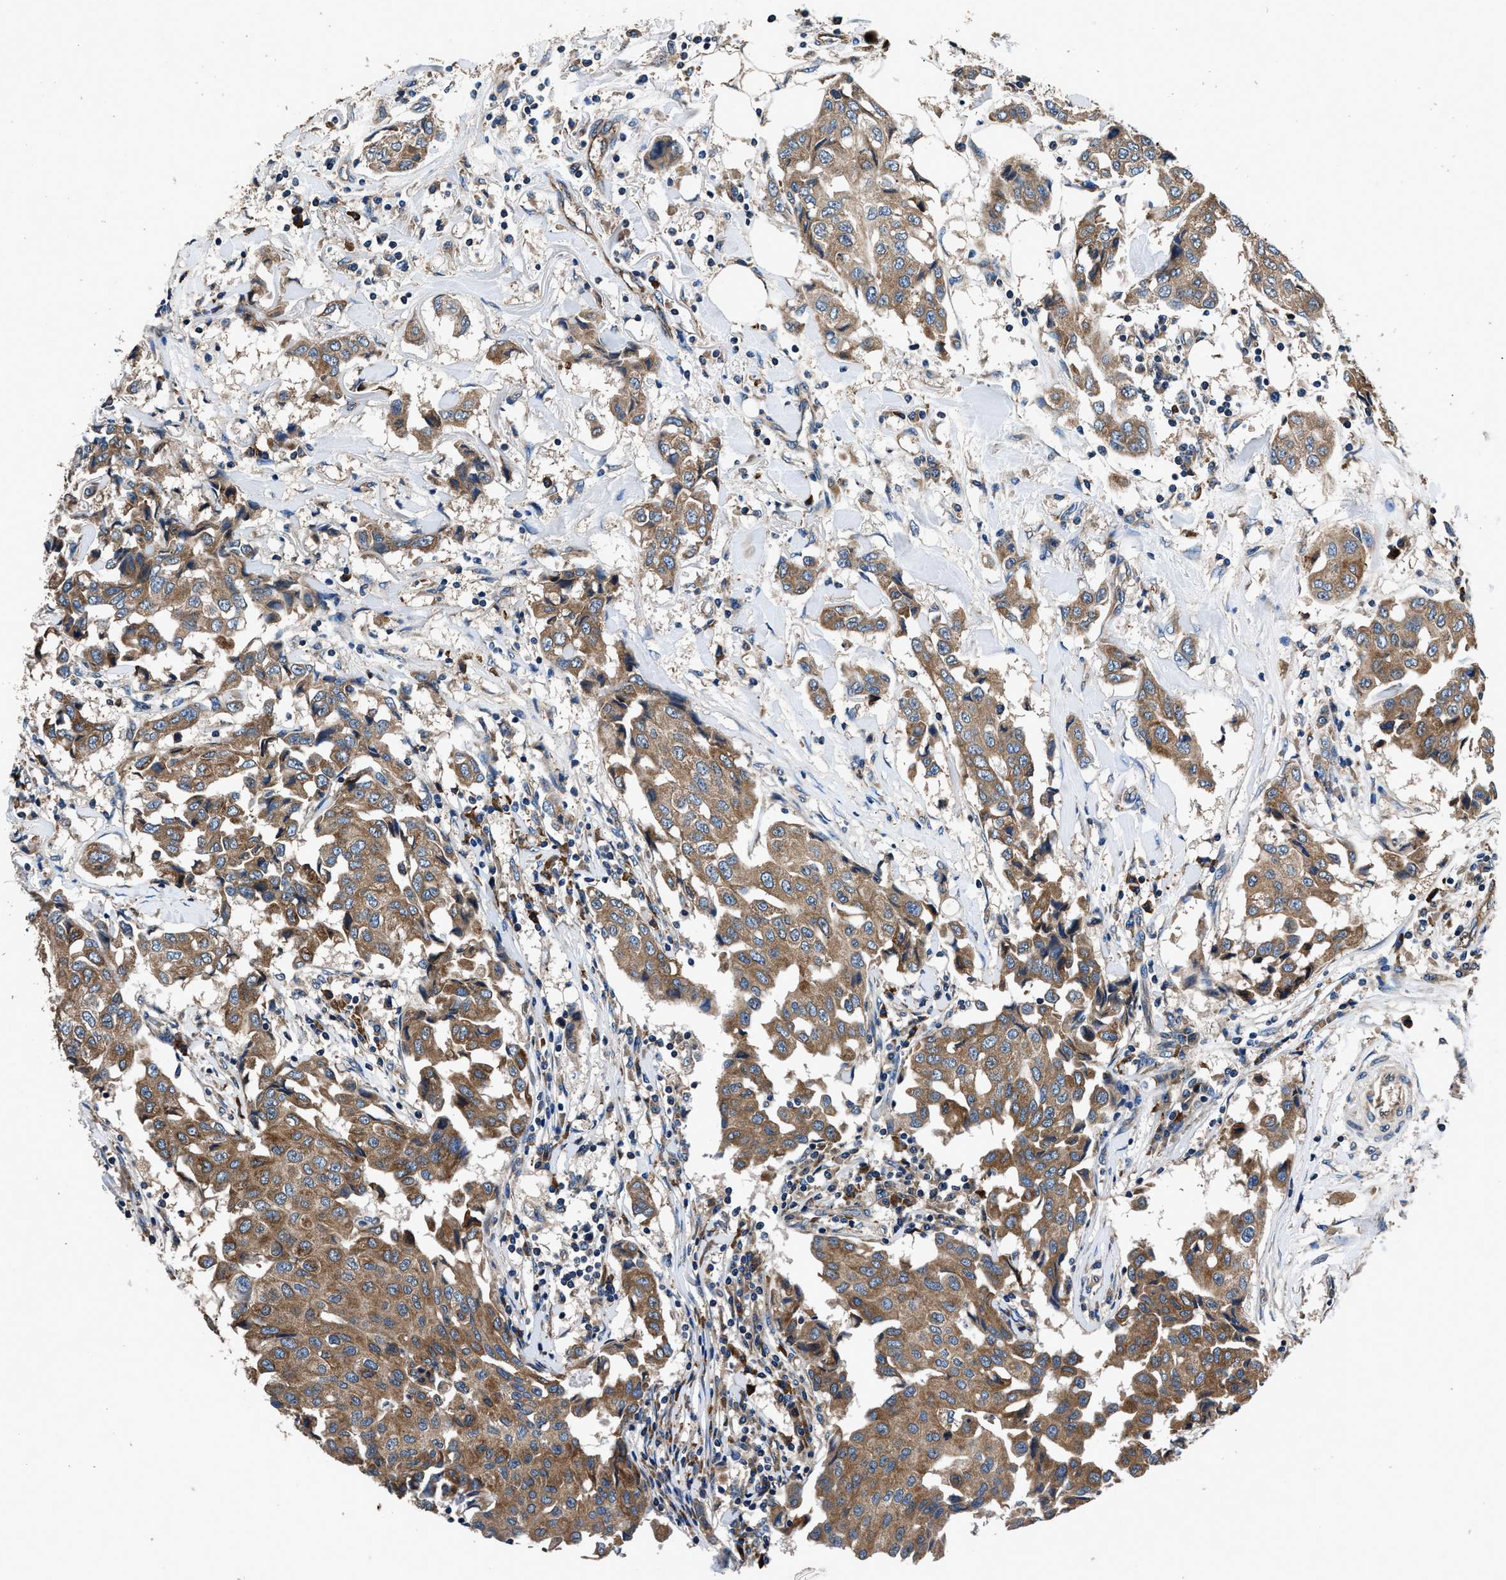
{"staining": {"intensity": "moderate", "quantity": ">75%", "location": "cytoplasmic/membranous"}, "tissue": "breast cancer", "cell_type": "Tumor cells", "image_type": "cancer", "snomed": [{"axis": "morphology", "description": "Duct carcinoma"}, {"axis": "topography", "description": "Breast"}], "caption": "There is medium levels of moderate cytoplasmic/membranous staining in tumor cells of invasive ductal carcinoma (breast), as demonstrated by immunohistochemical staining (brown color).", "gene": "DHRS7B", "patient": {"sex": "female", "age": 80}}